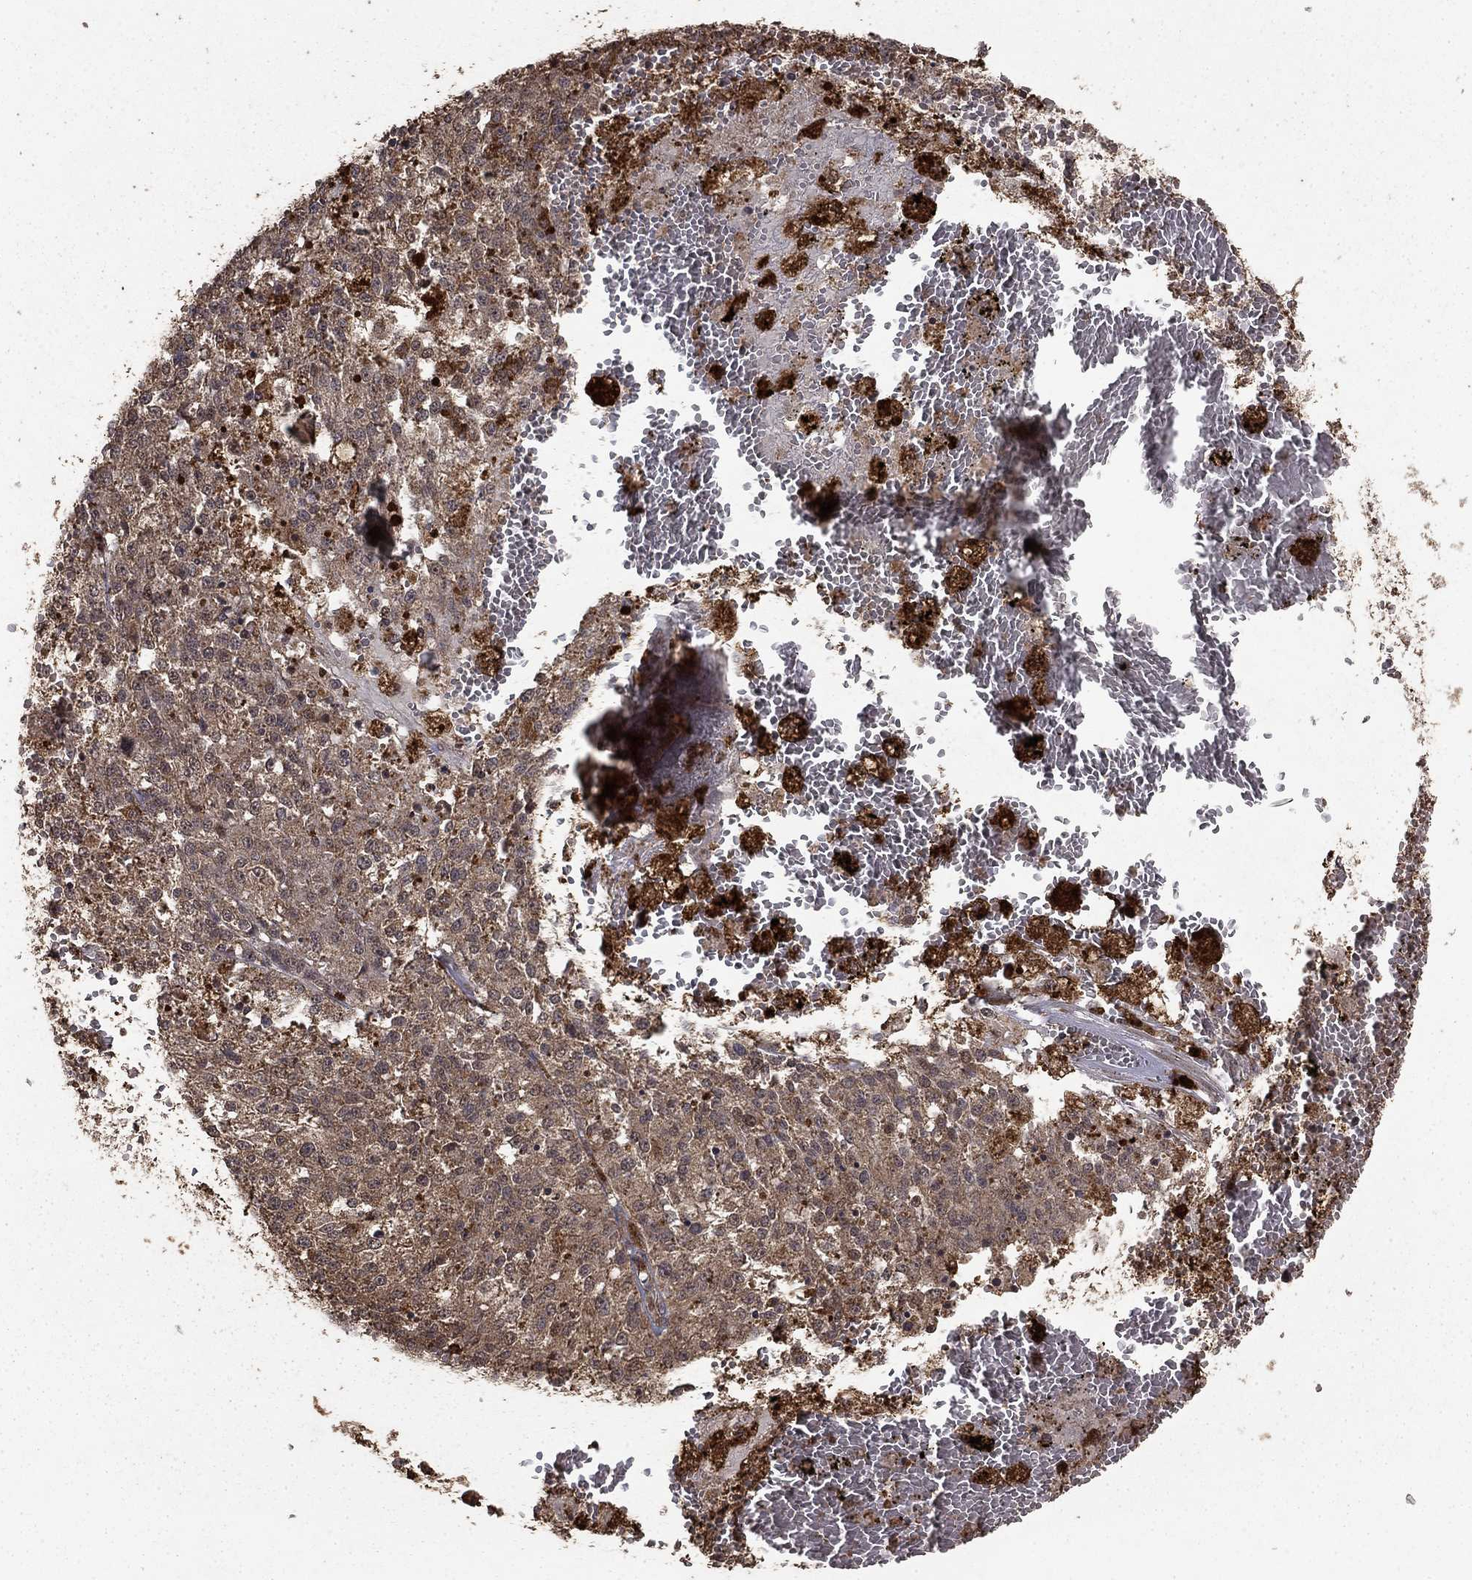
{"staining": {"intensity": "weak", "quantity": "25%-75%", "location": "cytoplasmic/membranous"}, "tissue": "melanoma", "cell_type": "Tumor cells", "image_type": "cancer", "snomed": [{"axis": "morphology", "description": "Malignant melanoma, Metastatic site"}, {"axis": "topography", "description": "Lymph node"}], "caption": "A low amount of weak cytoplasmic/membranous positivity is seen in about 25%-75% of tumor cells in melanoma tissue.", "gene": "PRDM1", "patient": {"sex": "female", "age": 64}}